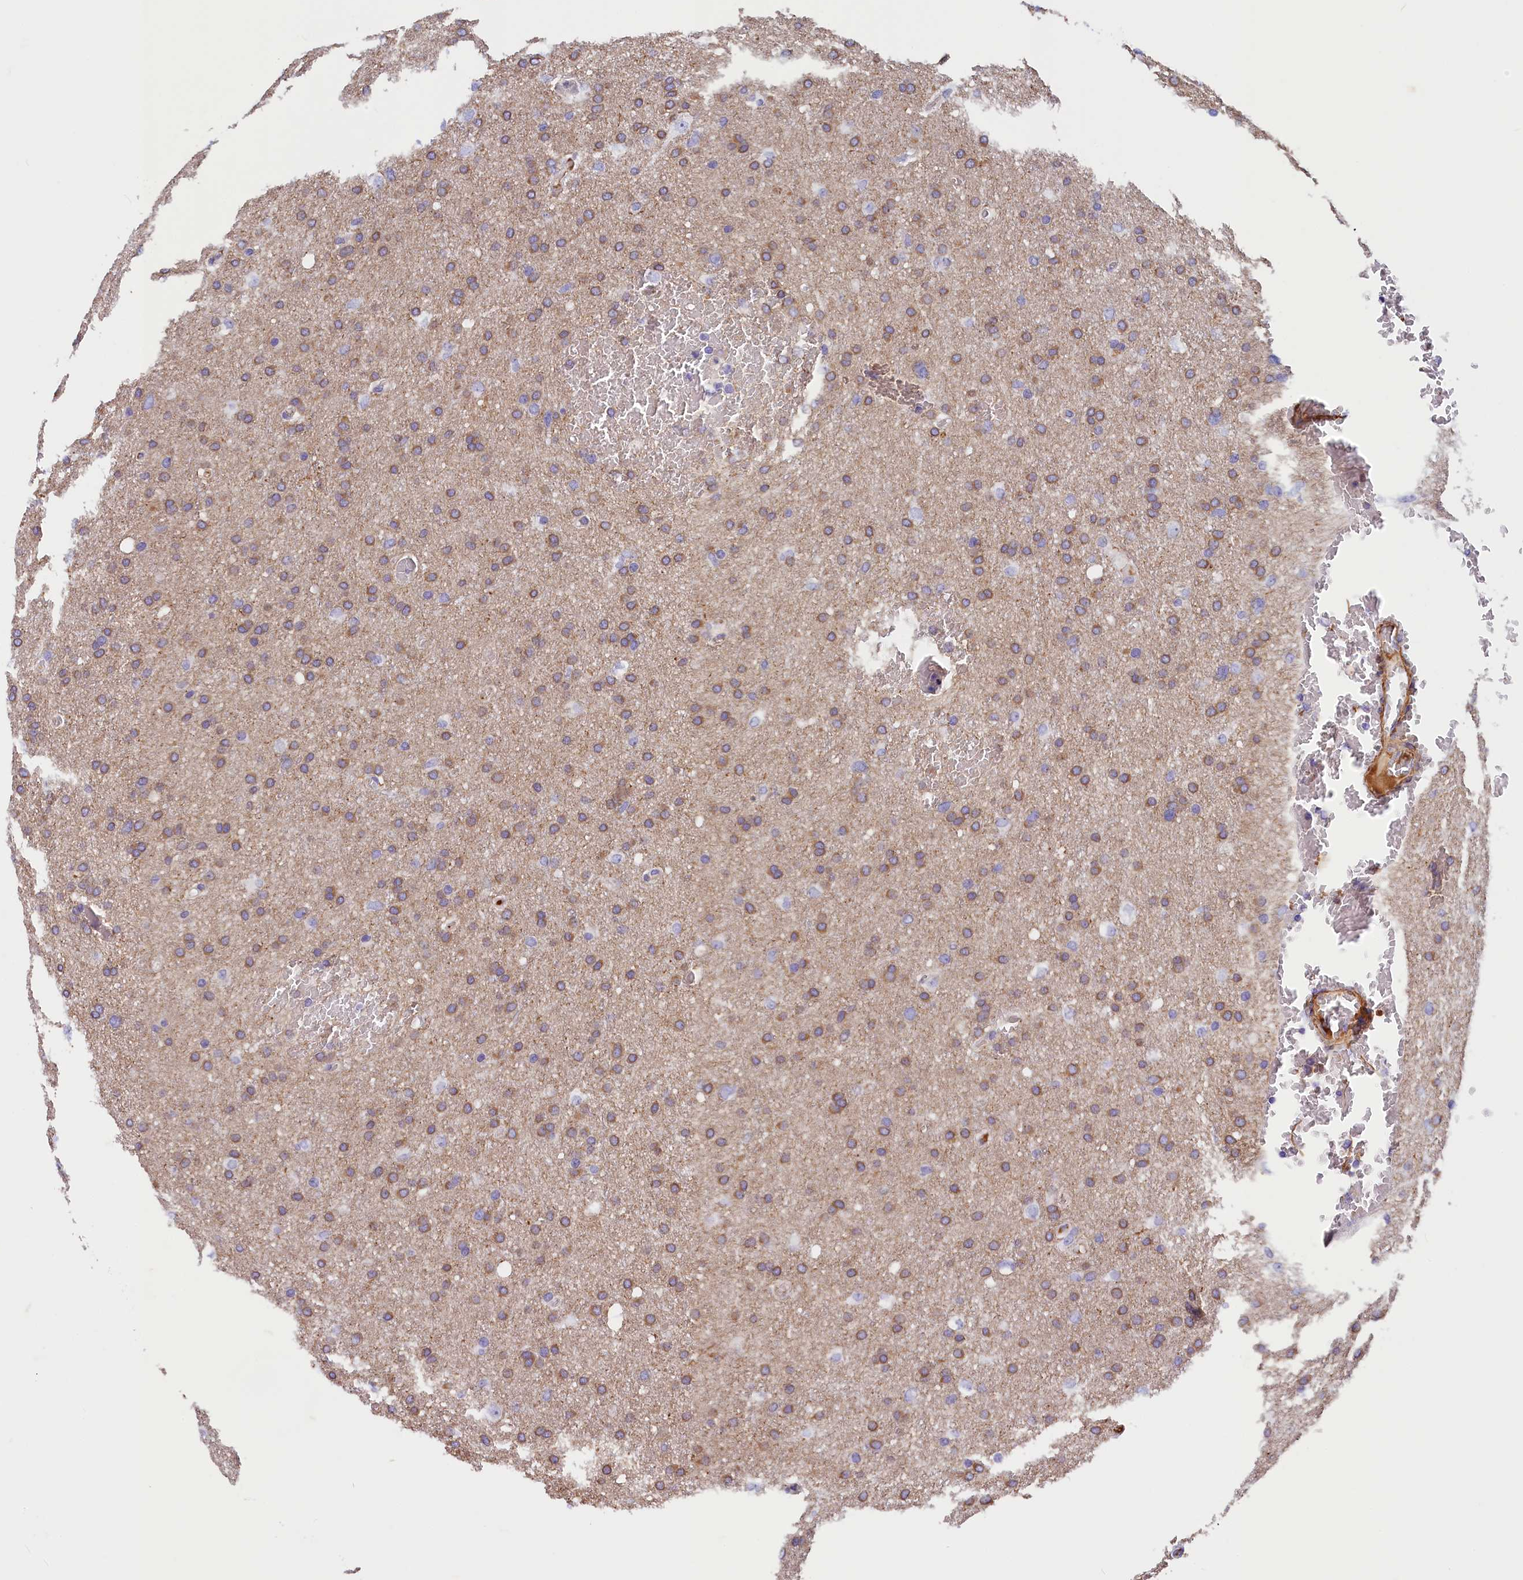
{"staining": {"intensity": "moderate", "quantity": ">75%", "location": "cytoplasmic/membranous"}, "tissue": "glioma", "cell_type": "Tumor cells", "image_type": "cancer", "snomed": [{"axis": "morphology", "description": "Glioma, malignant, High grade"}, {"axis": "topography", "description": "Cerebral cortex"}], "caption": "An image of human malignant glioma (high-grade) stained for a protein displays moderate cytoplasmic/membranous brown staining in tumor cells.", "gene": "BCL2L13", "patient": {"sex": "female", "age": 36}}